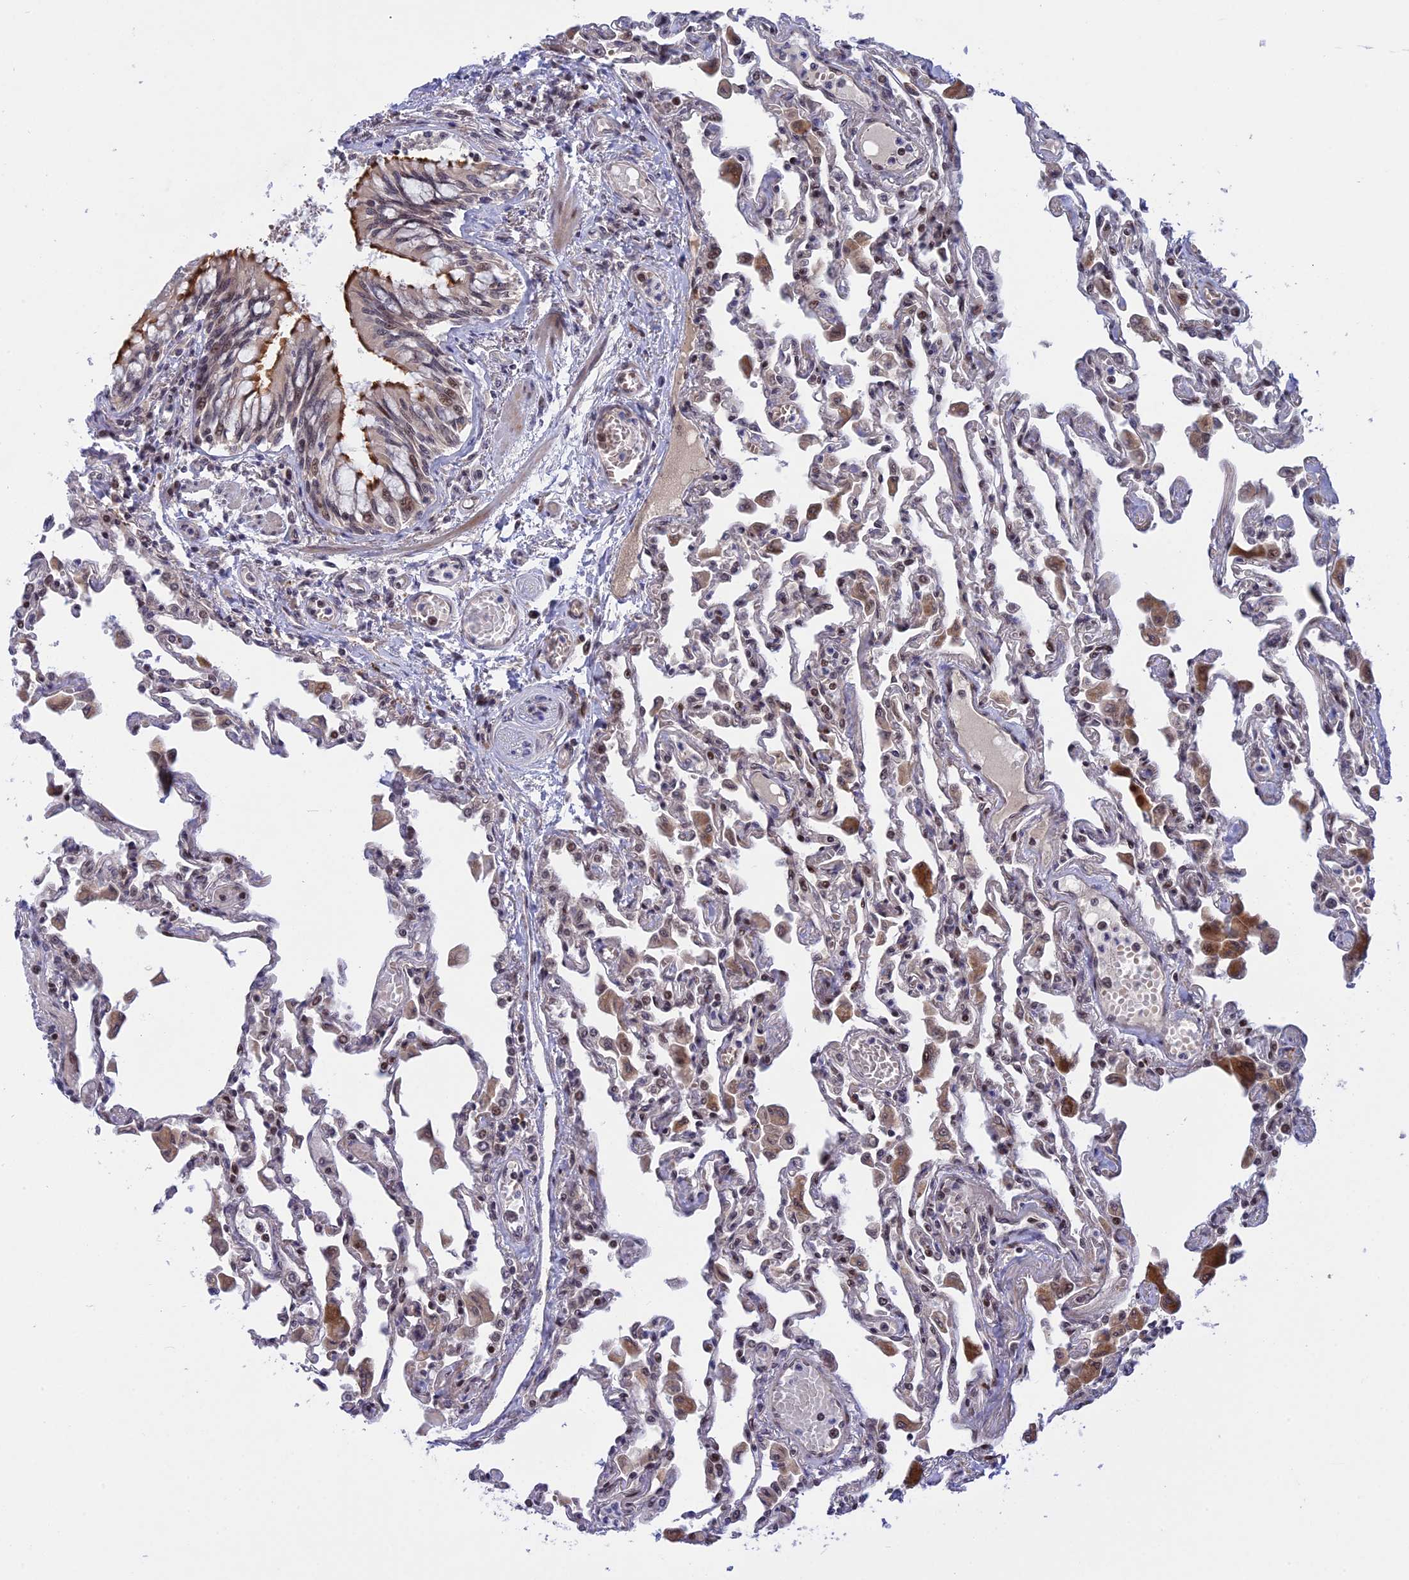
{"staining": {"intensity": "moderate", "quantity": "25%-75%", "location": "nuclear"}, "tissue": "lung", "cell_type": "Alveolar cells", "image_type": "normal", "snomed": [{"axis": "morphology", "description": "Normal tissue, NOS"}, {"axis": "topography", "description": "Bronchus"}, {"axis": "topography", "description": "Lung"}], "caption": "Immunohistochemical staining of unremarkable human lung reveals 25%-75% levels of moderate nuclear protein staining in approximately 25%-75% of alveolar cells.", "gene": "POLR2C", "patient": {"sex": "female", "age": 49}}